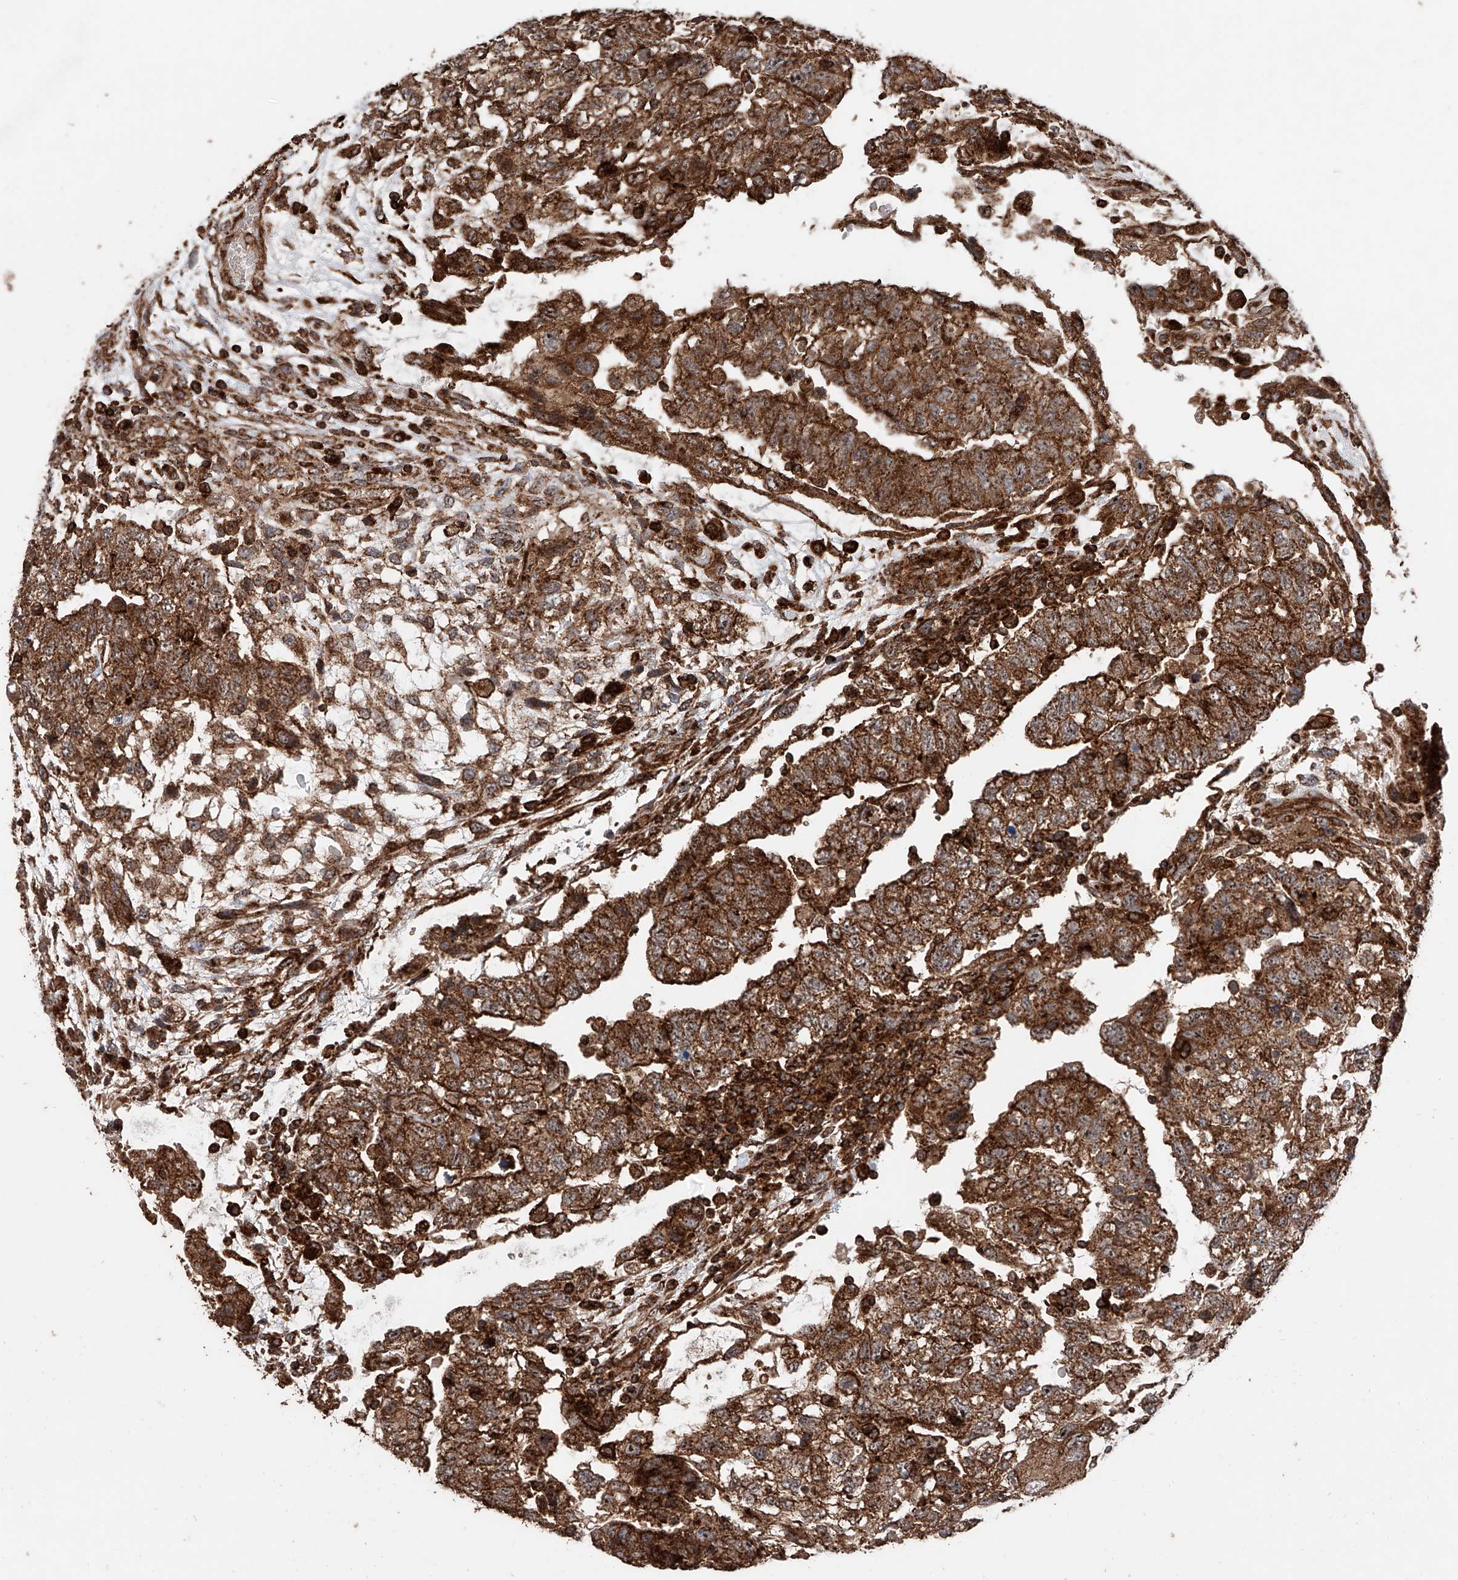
{"staining": {"intensity": "strong", "quantity": ">75%", "location": "cytoplasmic/membranous"}, "tissue": "testis cancer", "cell_type": "Tumor cells", "image_type": "cancer", "snomed": [{"axis": "morphology", "description": "Carcinoma, Embryonal, NOS"}, {"axis": "topography", "description": "Testis"}], "caption": "A high amount of strong cytoplasmic/membranous staining is appreciated in approximately >75% of tumor cells in testis cancer tissue. The staining is performed using DAB (3,3'-diaminobenzidine) brown chromogen to label protein expression. The nuclei are counter-stained blue using hematoxylin.", "gene": "PISD", "patient": {"sex": "male", "age": 36}}